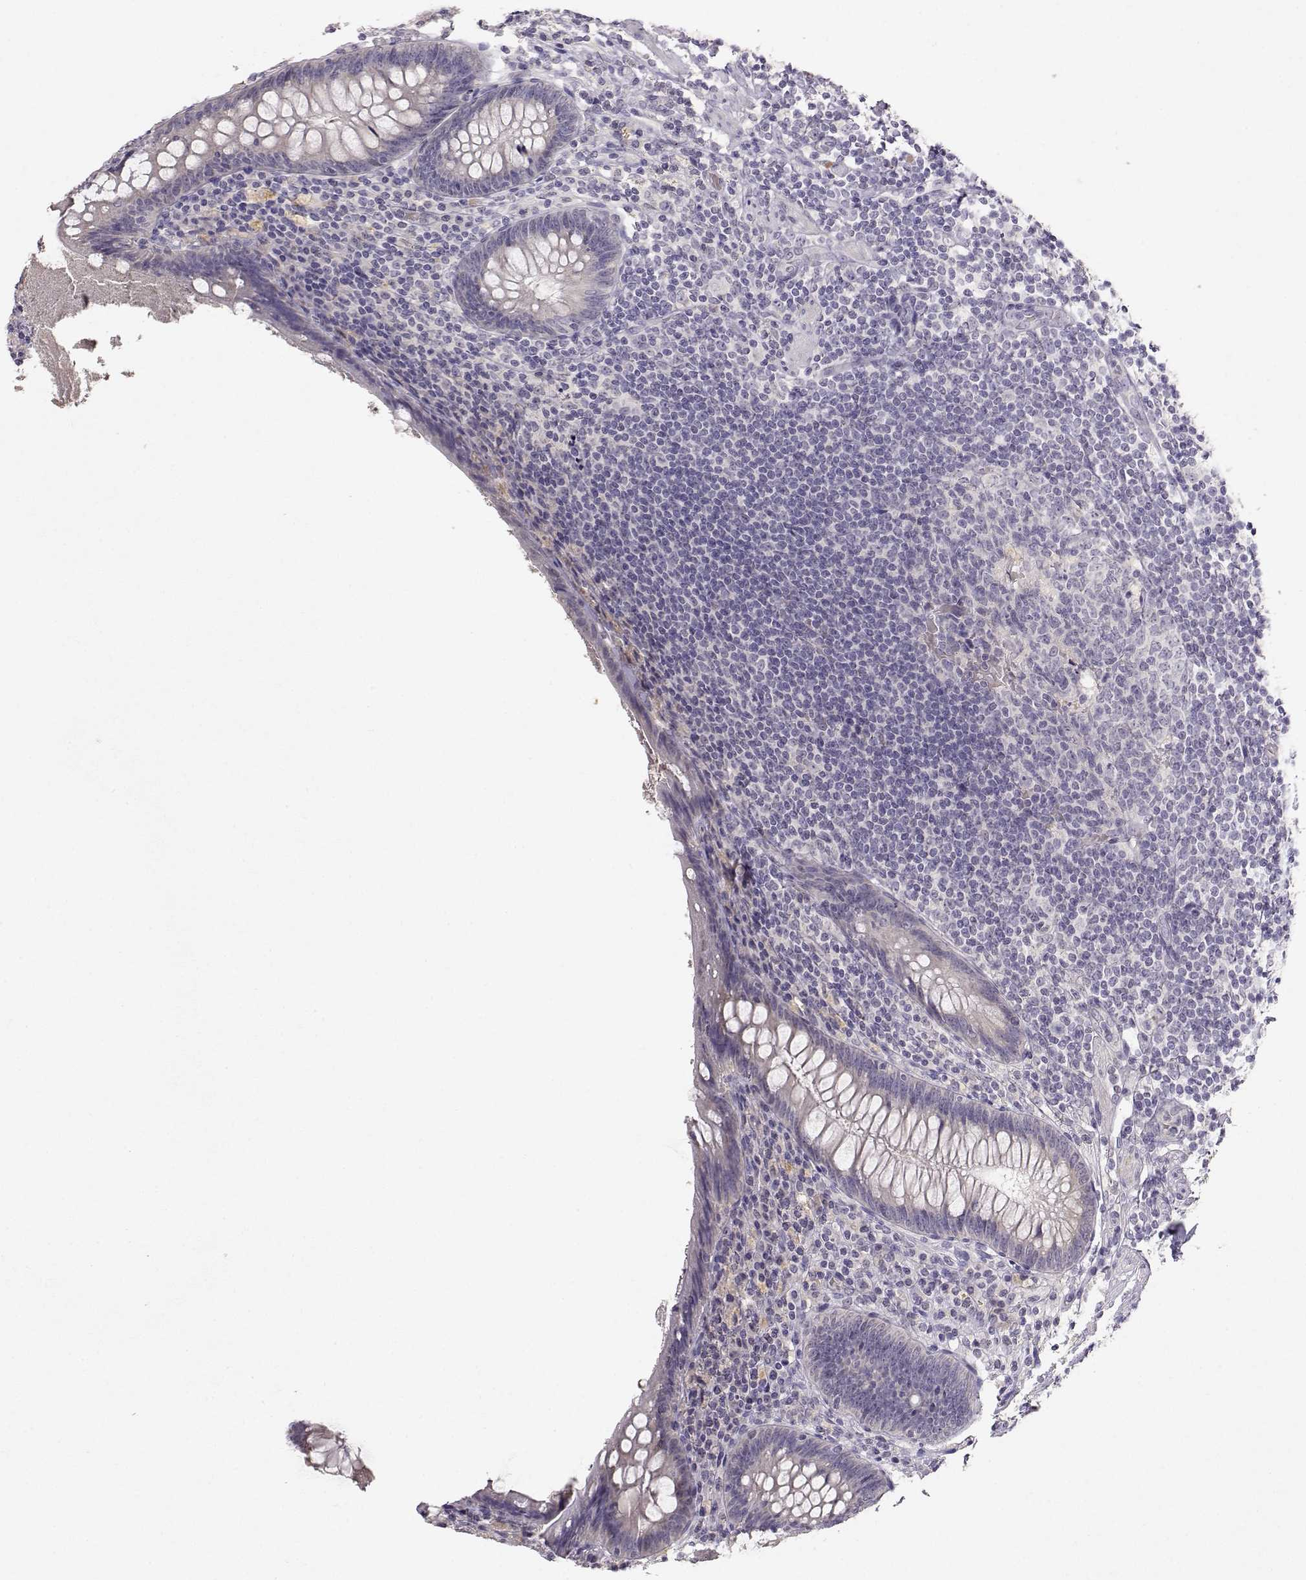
{"staining": {"intensity": "negative", "quantity": "none", "location": "none"}, "tissue": "appendix", "cell_type": "Glandular cells", "image_type": "normal", "snomed": [{"axis": "morphology", "description": "Normal tissue, NOS"}, {"axis": "topography", "description": "Appendix"}], "caption": "IHC micrograph of benign appendix stained for a protein (brown), which reveals no positivity in glandular cells.", "gene": "TACR1", "patient": {"sex": "male", "age": 47}}